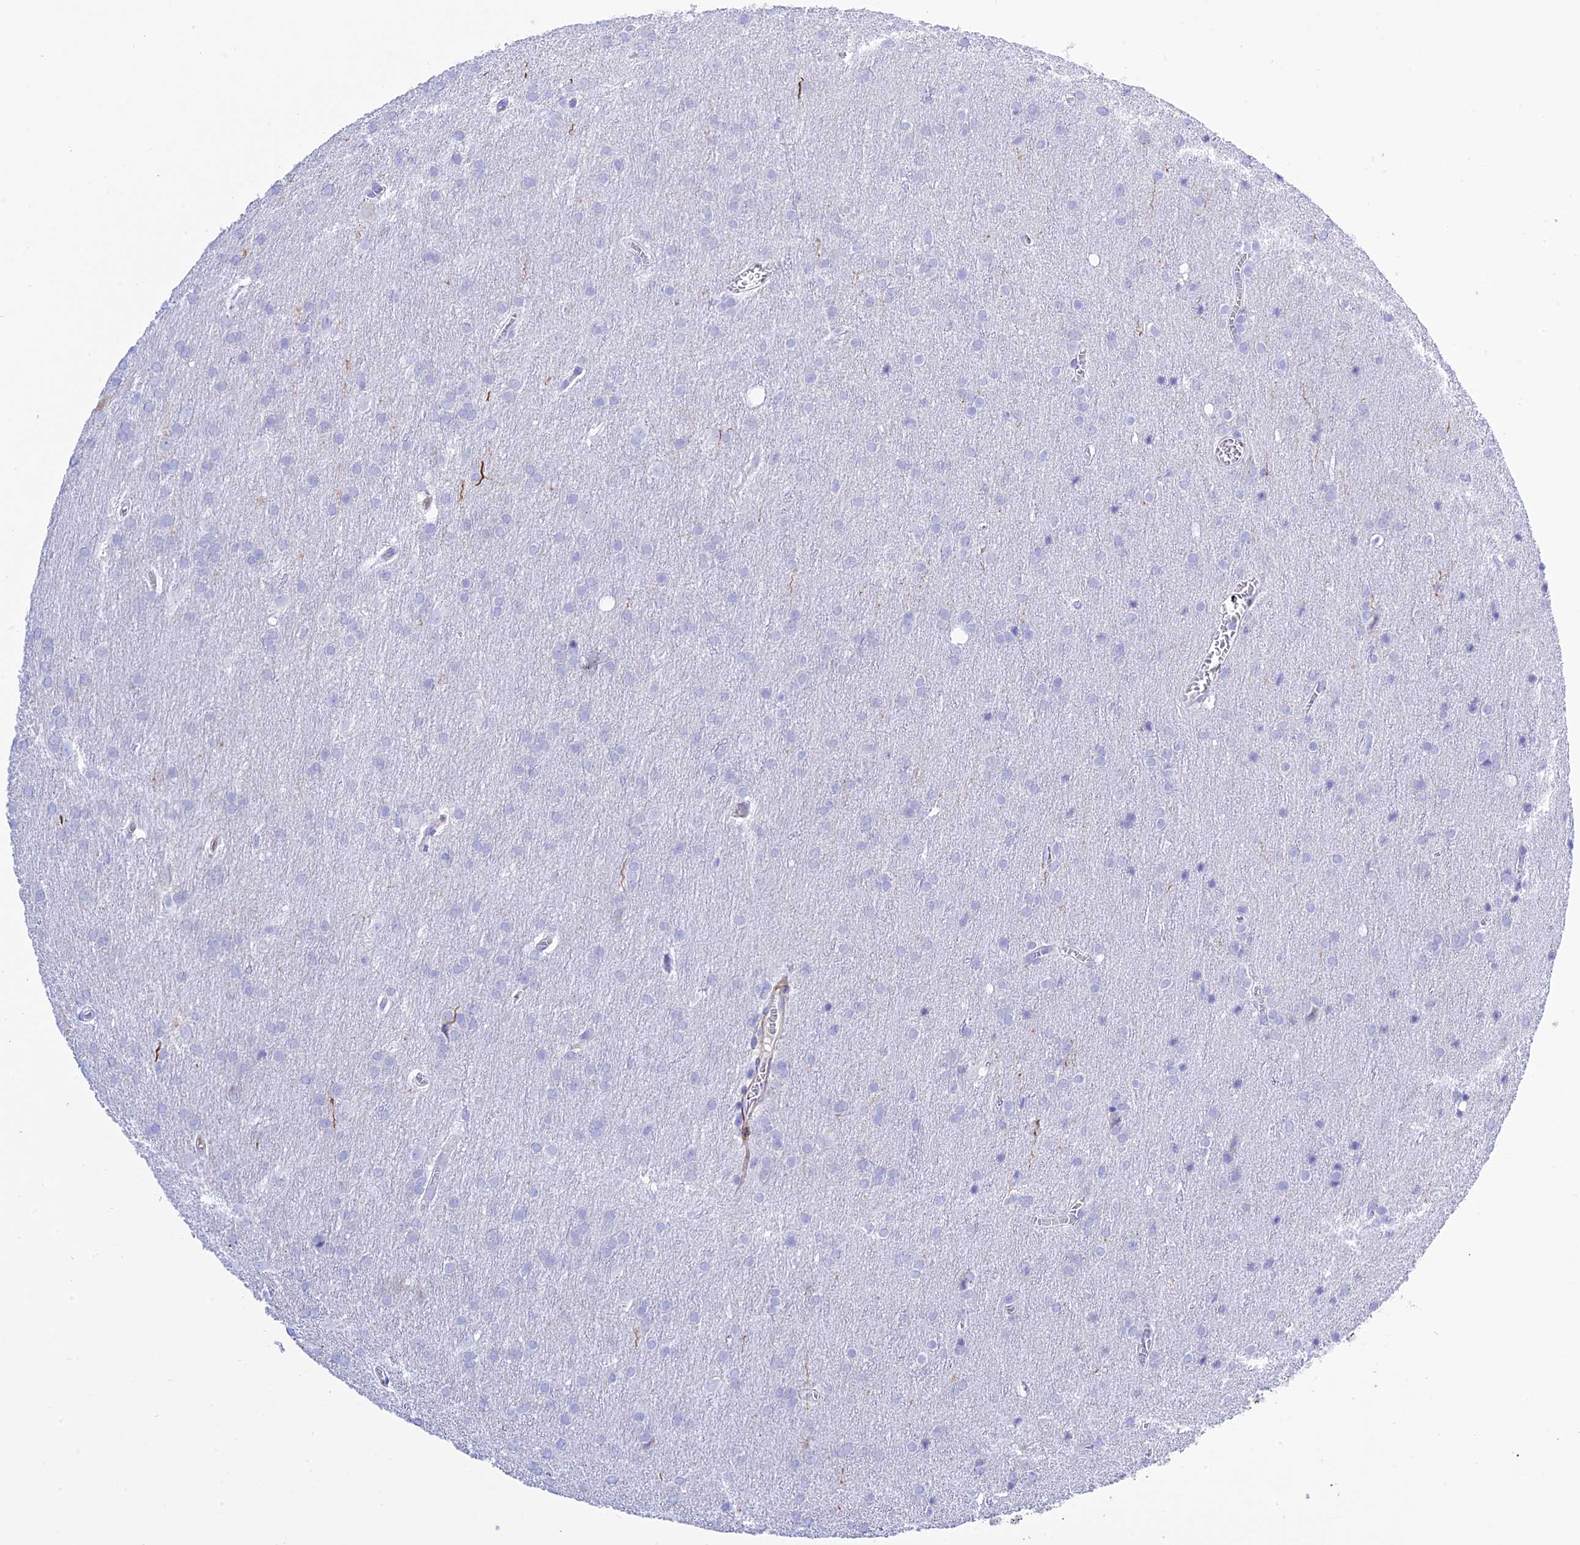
{"staining": {"intensity": "negative", "quantity": "none", "location": "none"}, "tissue": "glioma", "cell_type": "Tumor cells", "image_type": "cancer", "snomed": [{"axis": "morphology", "description": "Glioma, malignant, Low grade"}, {"axis": "topography", "description": "Brain"}], "caption": "IHC photomicrograph of human glioma stained for a protein (brown), which shows no expression in tumor cells.", "gene": "FRA10AC1", "patient": {"sex": "female", "age": 32}}